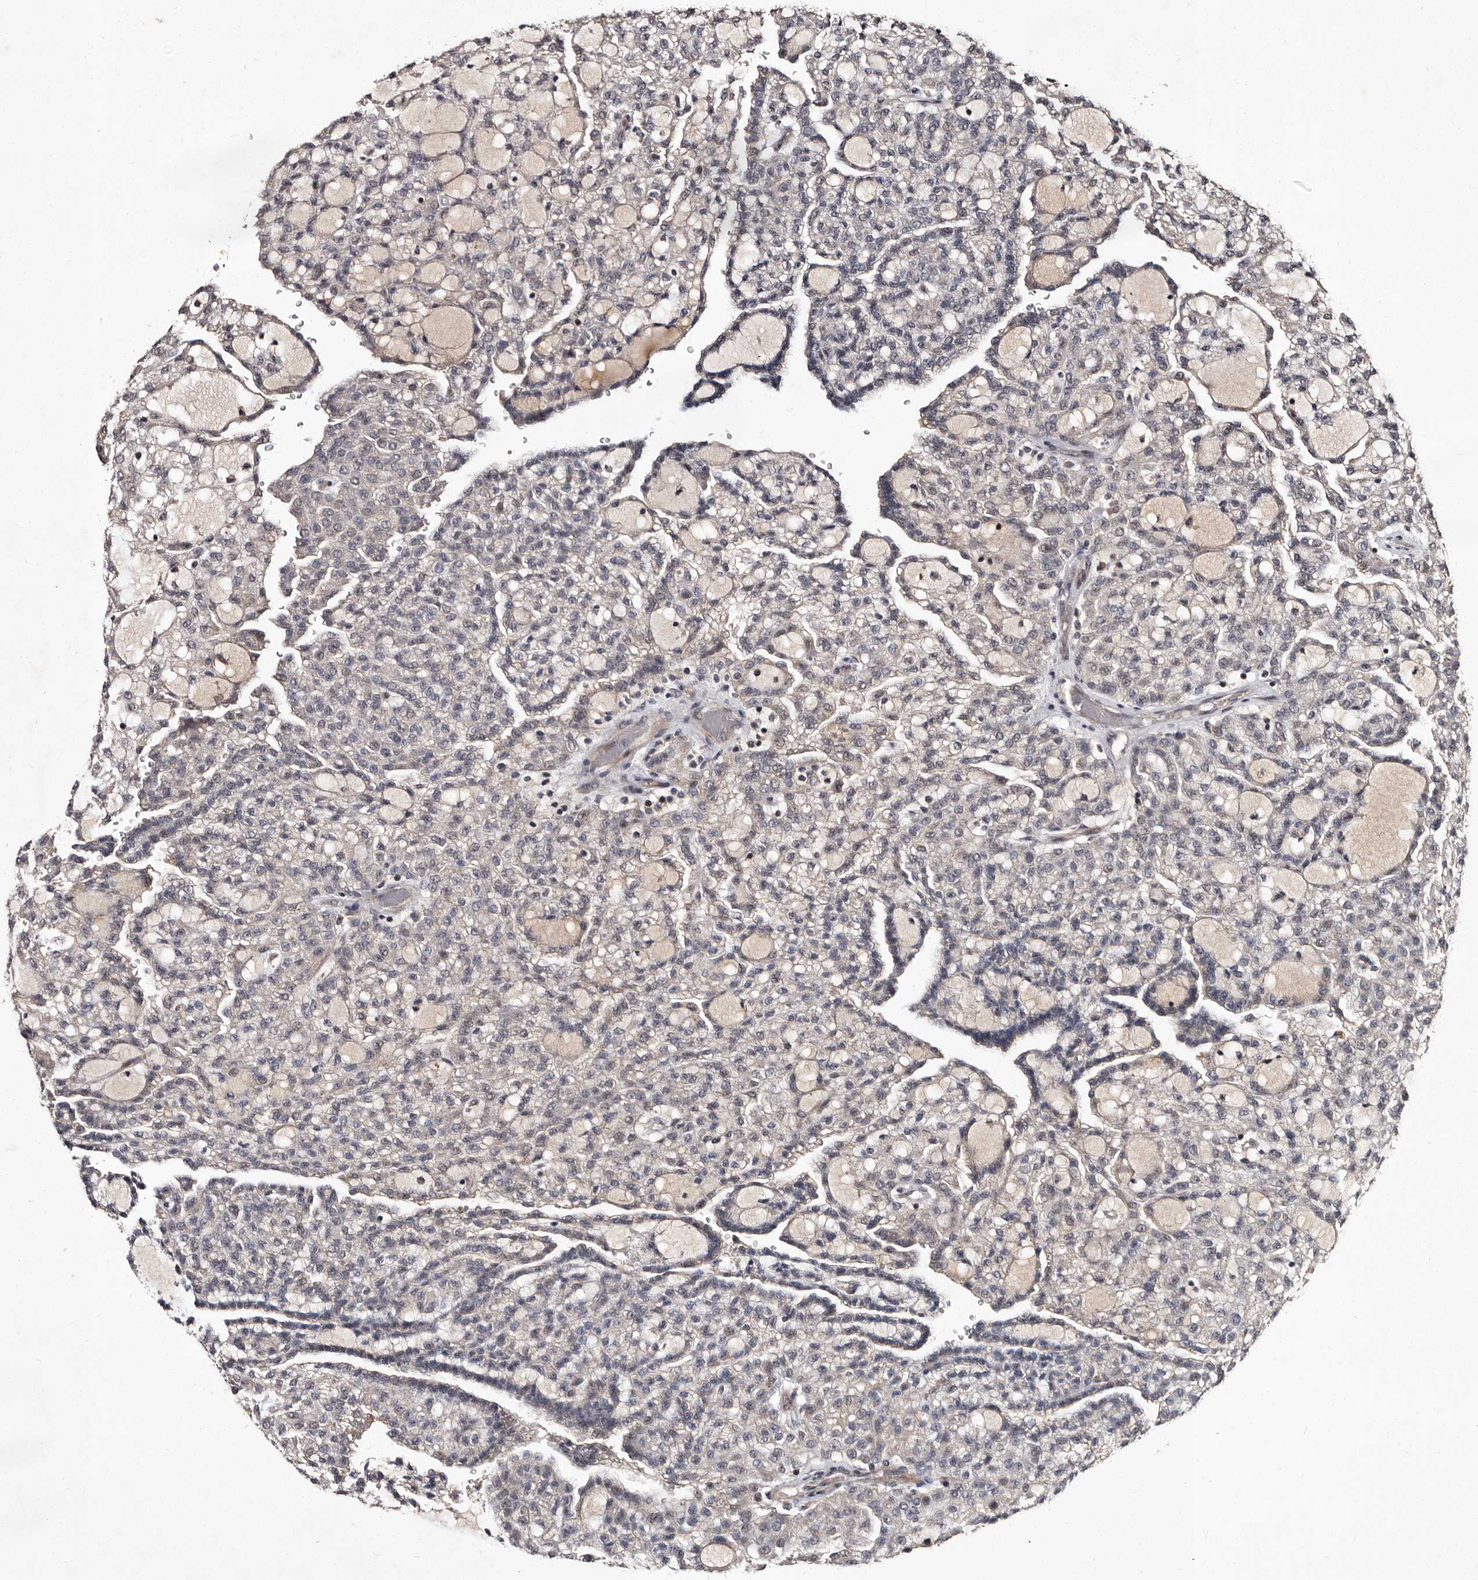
{"staining": {"intensity": "moderate", "quantity": "25%-75%", "location": "cytoplasmic/membranous"}, "tissue": "renal cancer", "cell_type": "Tumor cells", "image_type": "cancer", "snomed": [{"axis": "morphology", "description": "Adenocarcinoma, NOS"}, {"axis": "topography", "description": "Kidney"}], "caption": "Human renal adenocarcinoma stained for a protein (brown) reveals moderate cytoplasmic/membranous positive staining in about 25%-75% of tumor cells.", "gene": "MKRN3", "patient": {"sex": "male", "age": 63}}